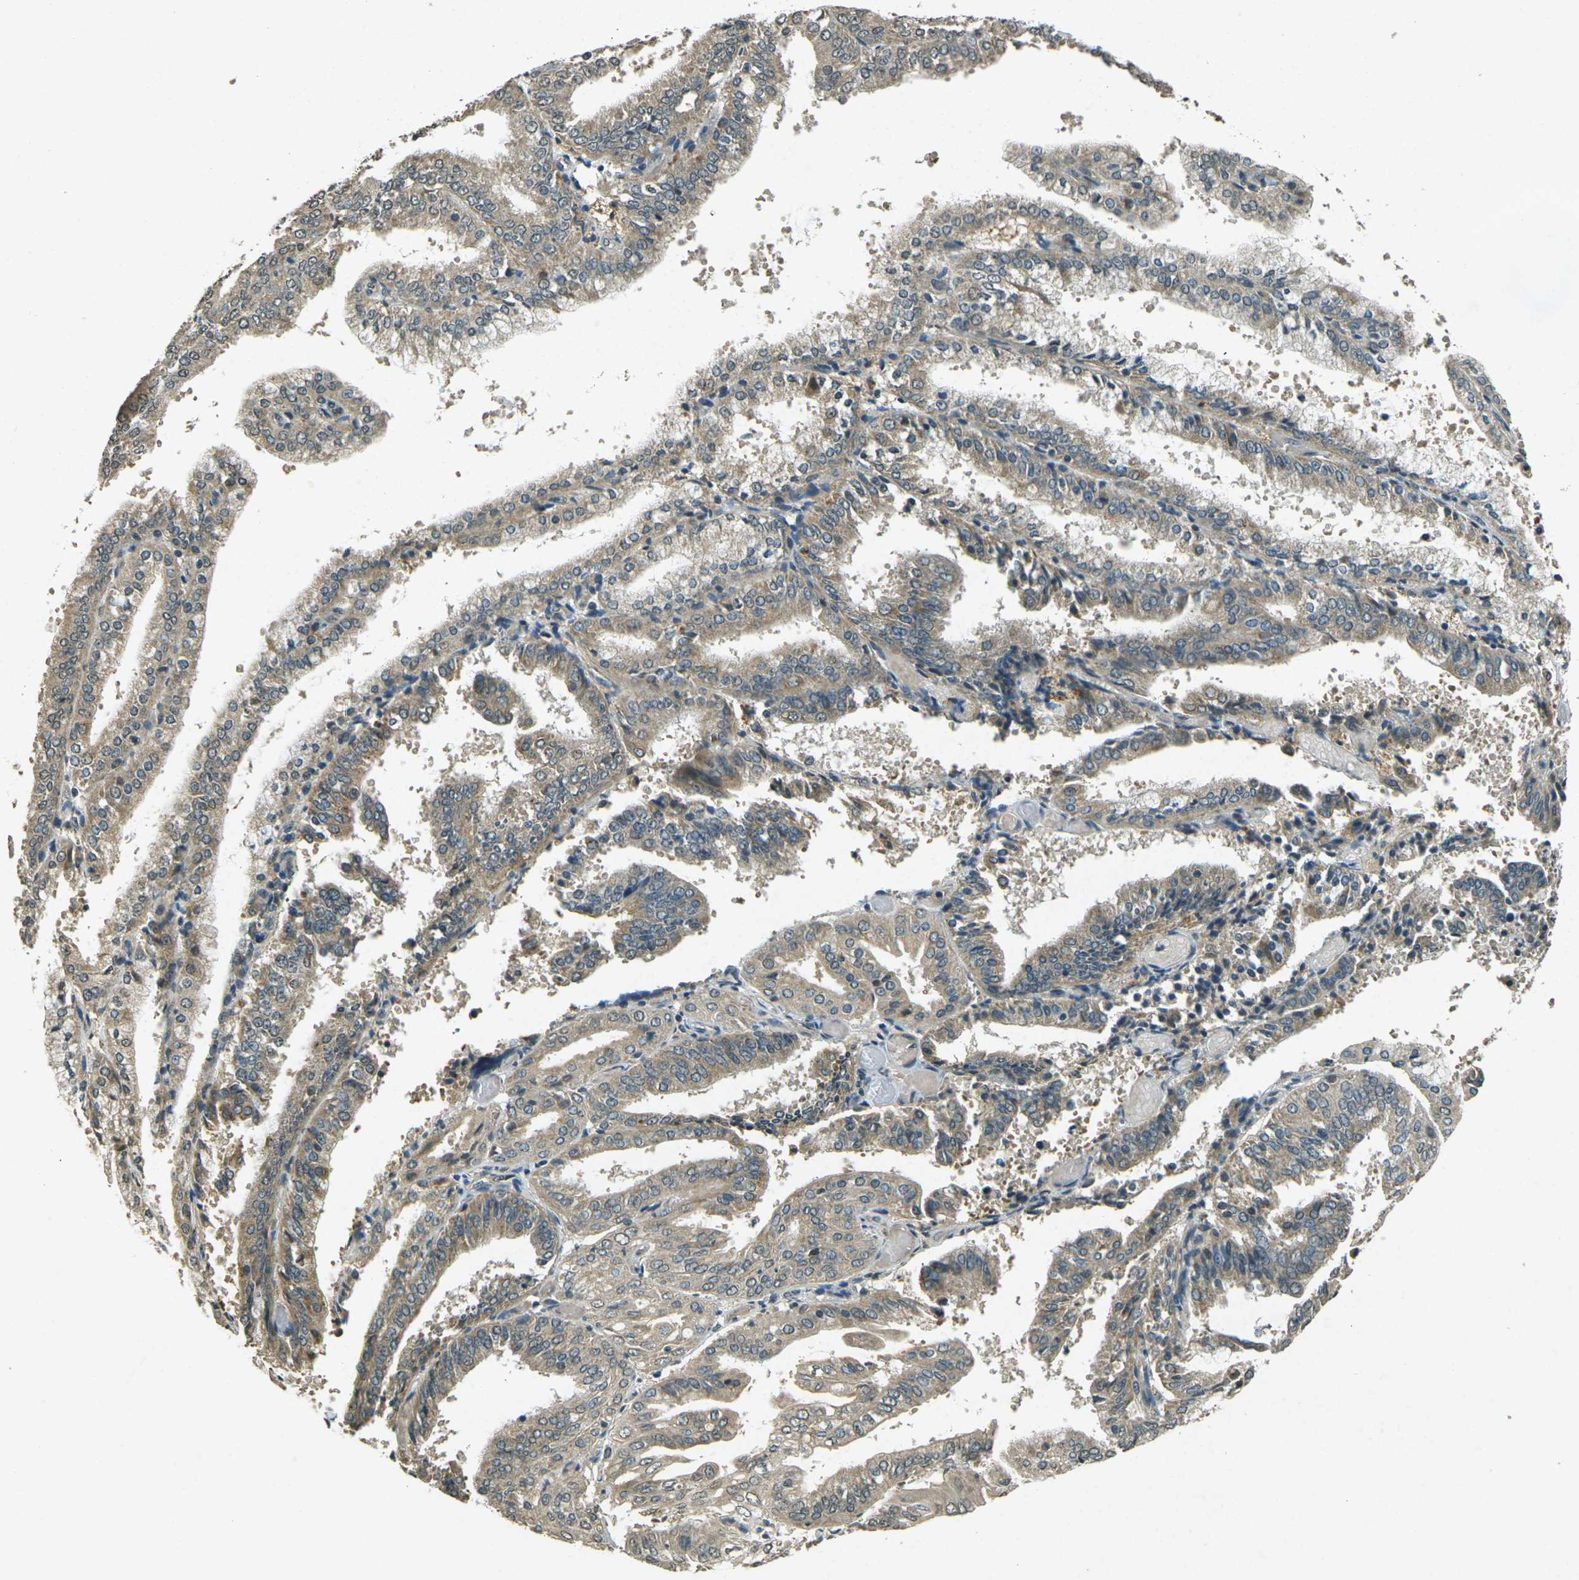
{"staining": {"intensity": "moderate", "quantity": ">75%", "location": "cytoplasmic/membranous"}, "tissue": "endometrial cancer", "cell_type": "Tumor cells", "image_type": "cancer", "snomed": [{"axis": "morphology", "description": "Adenocarcinoma, NOS"}, {"axis": "topography", "description": "Endometrium"}], "caption": "Immunohistochemistry (DAB (3,3'-diaminobenzidine)) staining of endometrial cancer (adenocarcinoma) exhibits moderate cytoplasmic/membranous protein expression in approximately >75% of tumor cells.", "gene": "PDE2A", "patient": {"sex": "female", "age": 63}}